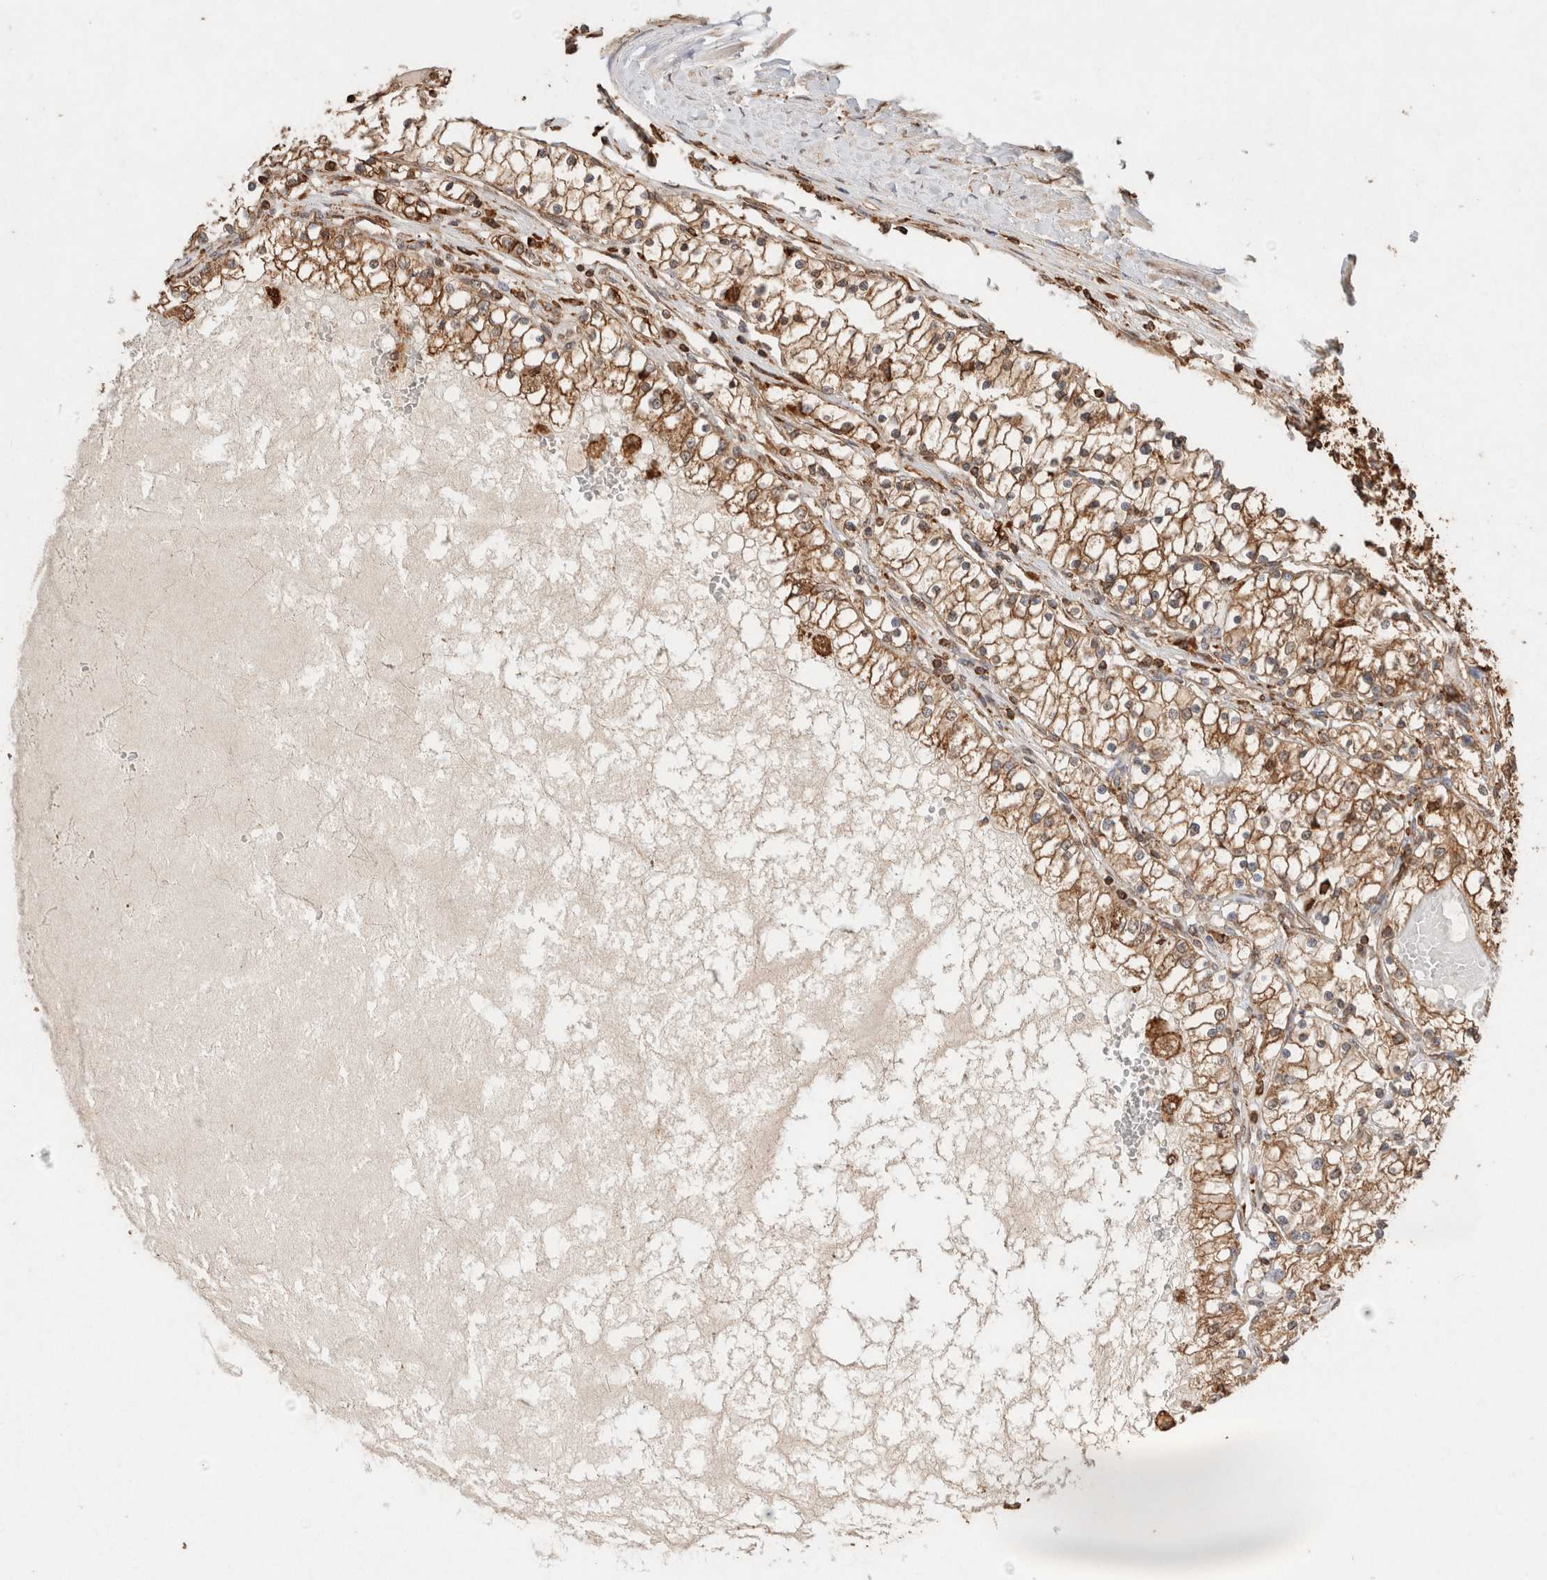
{"staining": {"intensity": "moderate", "quantity": ">75%", "location": "cytoplasmic/membranous"}, "tissue": "renal cancer", "cell_type": "Tumor cells", "image_type": "cancer", "snomed": [{"axis": "morphology", "description": "Adenocarcinoma, NOS"}, {"axis": "topography", "description": "Kidney"}], "caption": "Renal cancer tissue shows moderate cytoplasmic/membranous expression in approximately >75% of tumor cells", "gene": "ERAP1", "patient": {"sex": "male", "age": 68}}